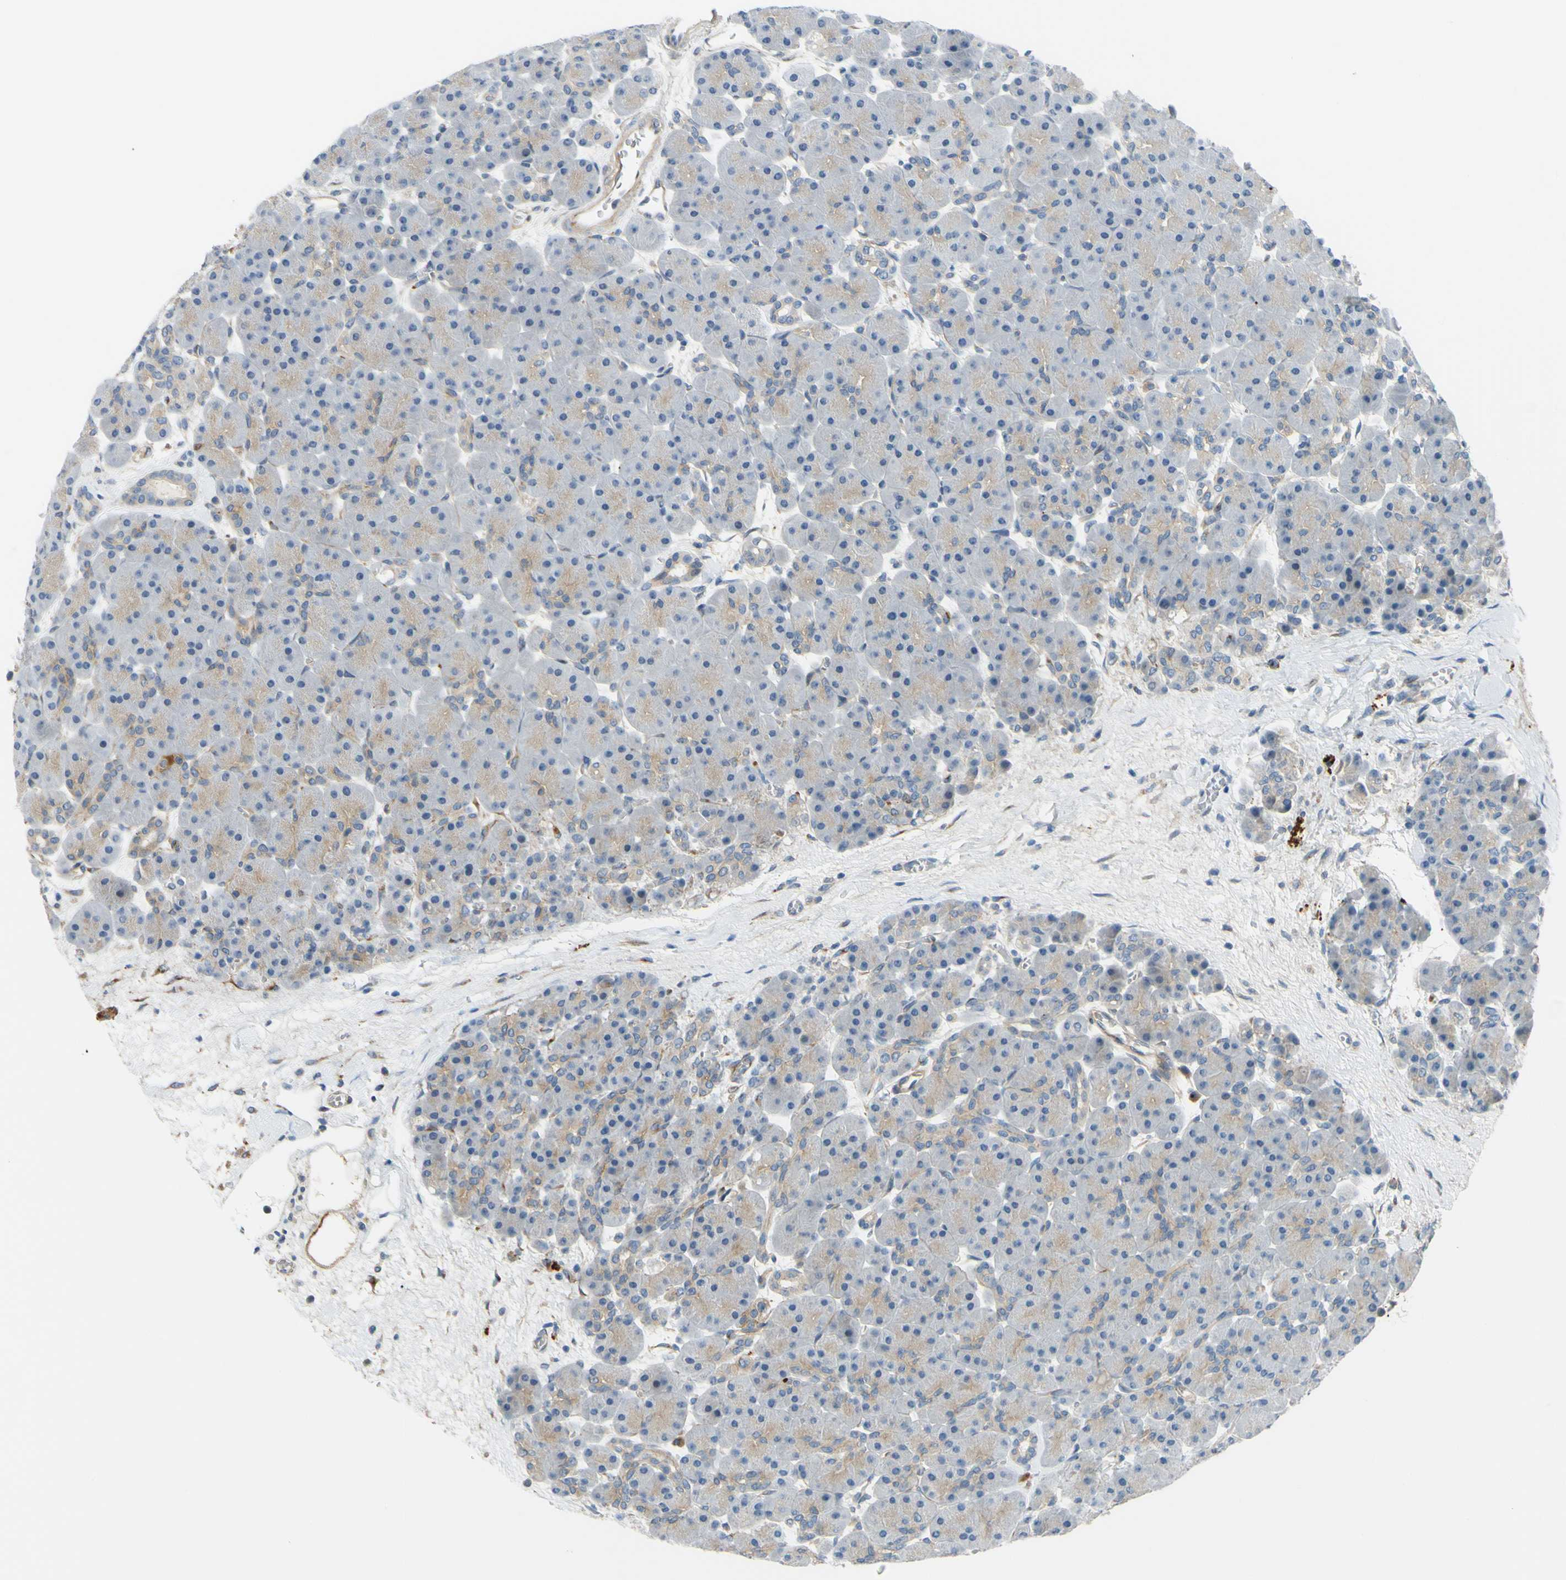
{"staining": {"intensity": "strong", "quantity": "25%-75%", "location": "cytoplasmic/membranous"}, "tissue": "pancreas", "cell_type": "Exocrine glandular cells", "image_type": "normal", "snomed": [{"axis": "morphology", "description": "Normal tissue, NOS"}, {"axis": "topography", "description": "Pancreas"}], "caption": "Exocrine glandular cells demonstrate high levels of strong cytoplasmic/membranous staining in approximately 25%-75% of cells in normal pancreas.", "gene": "ARHGAP1", "patient": {"sex": "male", "age": 66}}